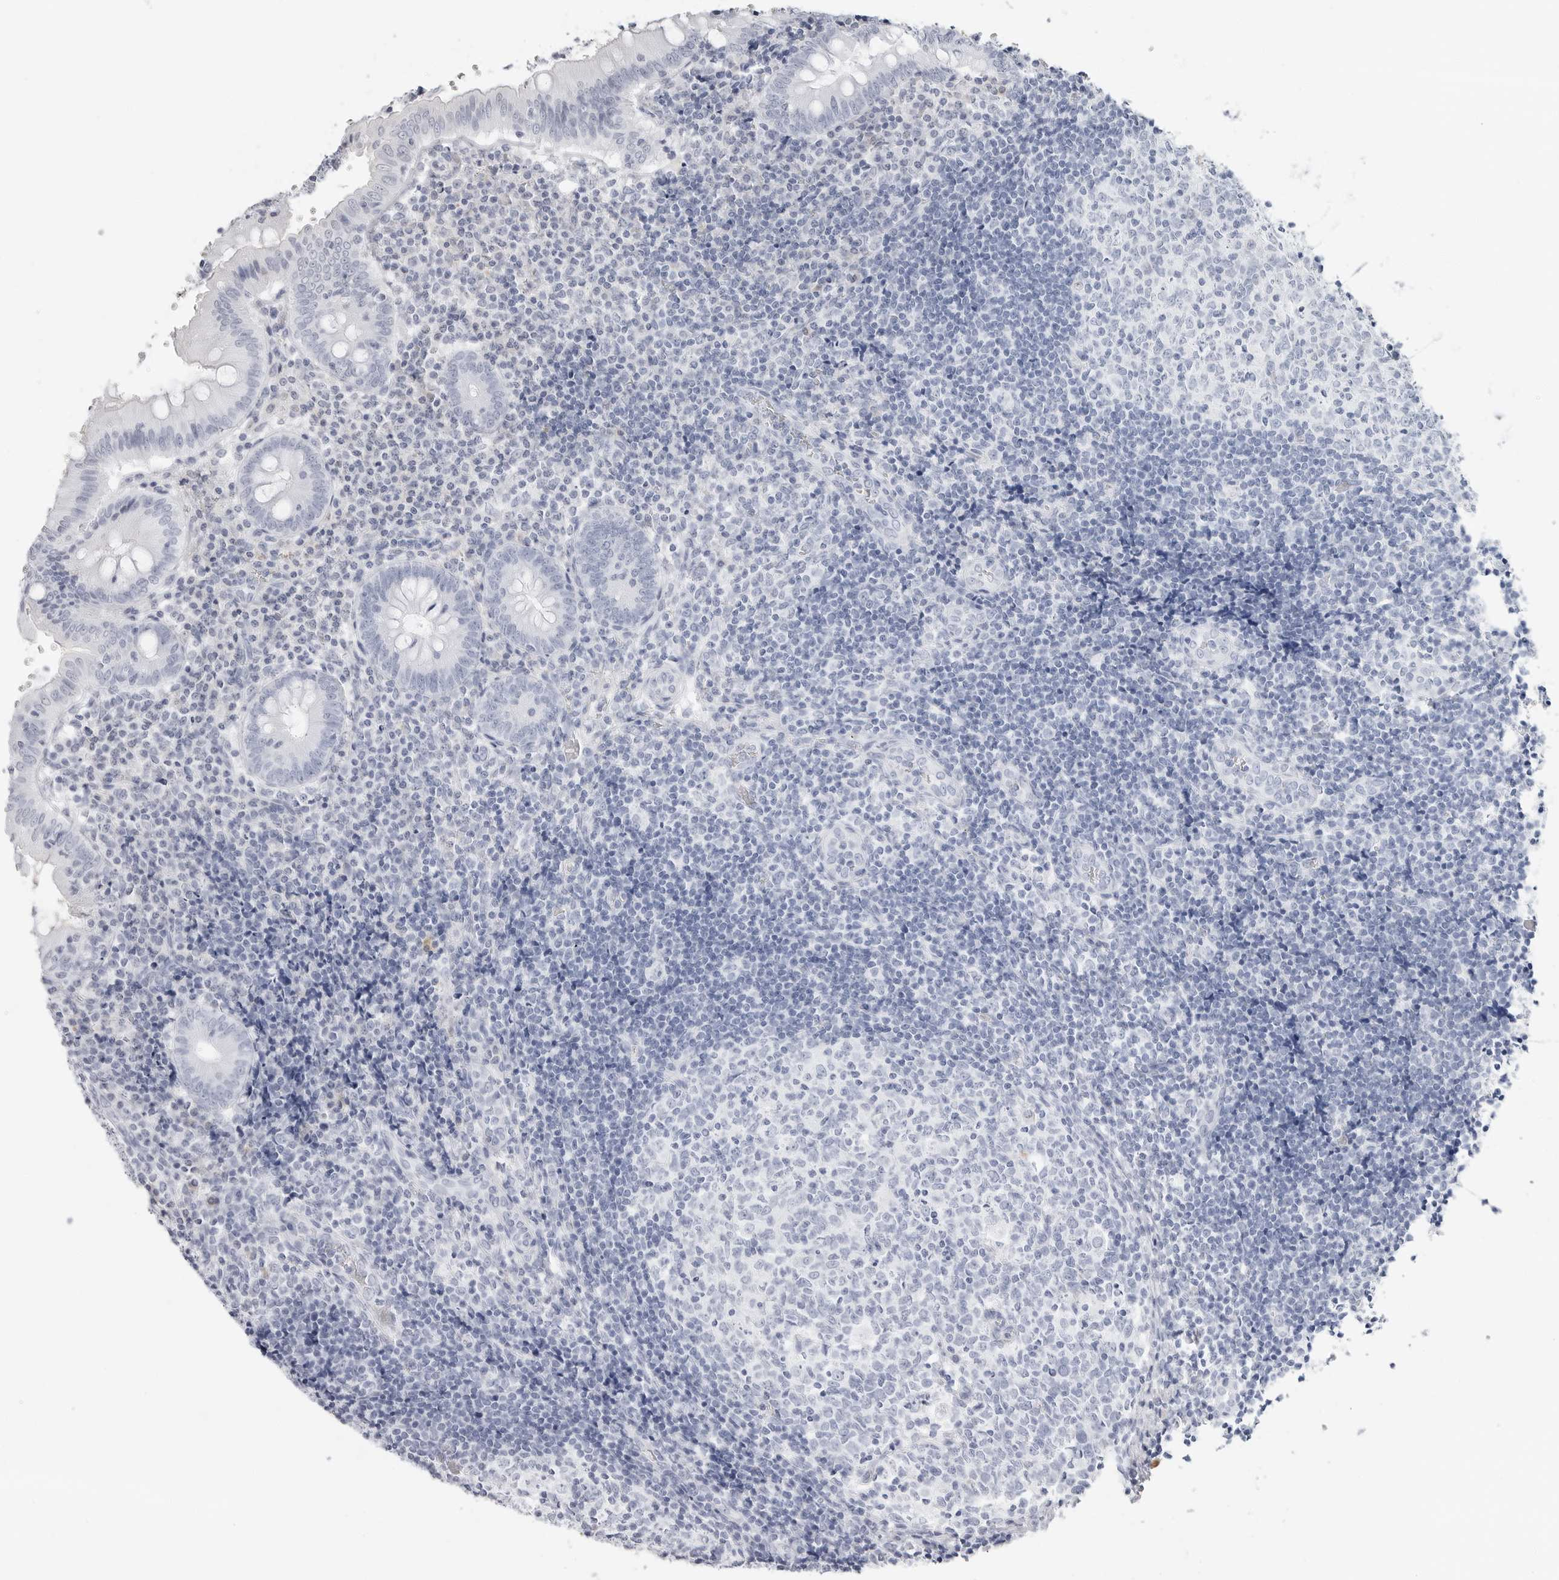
{"staining": {"intensity": "negative", "quantity": "none", "location": "none"}, "tissue": "appendix", "cell_type": "Glandular cells", "image_type": "normal", "snomed": [{"axis": "morphology", "description": "Normal tissue, NOS"}, {"axis": "topography", "description": "Appendix"}], "caption": "Micrograph shows no significant protein positivity in glandular cells of normal appendix. (DAB (3,3'-diaminobenzidine) immunohistochemistry, high magnification).", "gene": "AMPD1", "patient": {"sex": "male", "age": 8}}